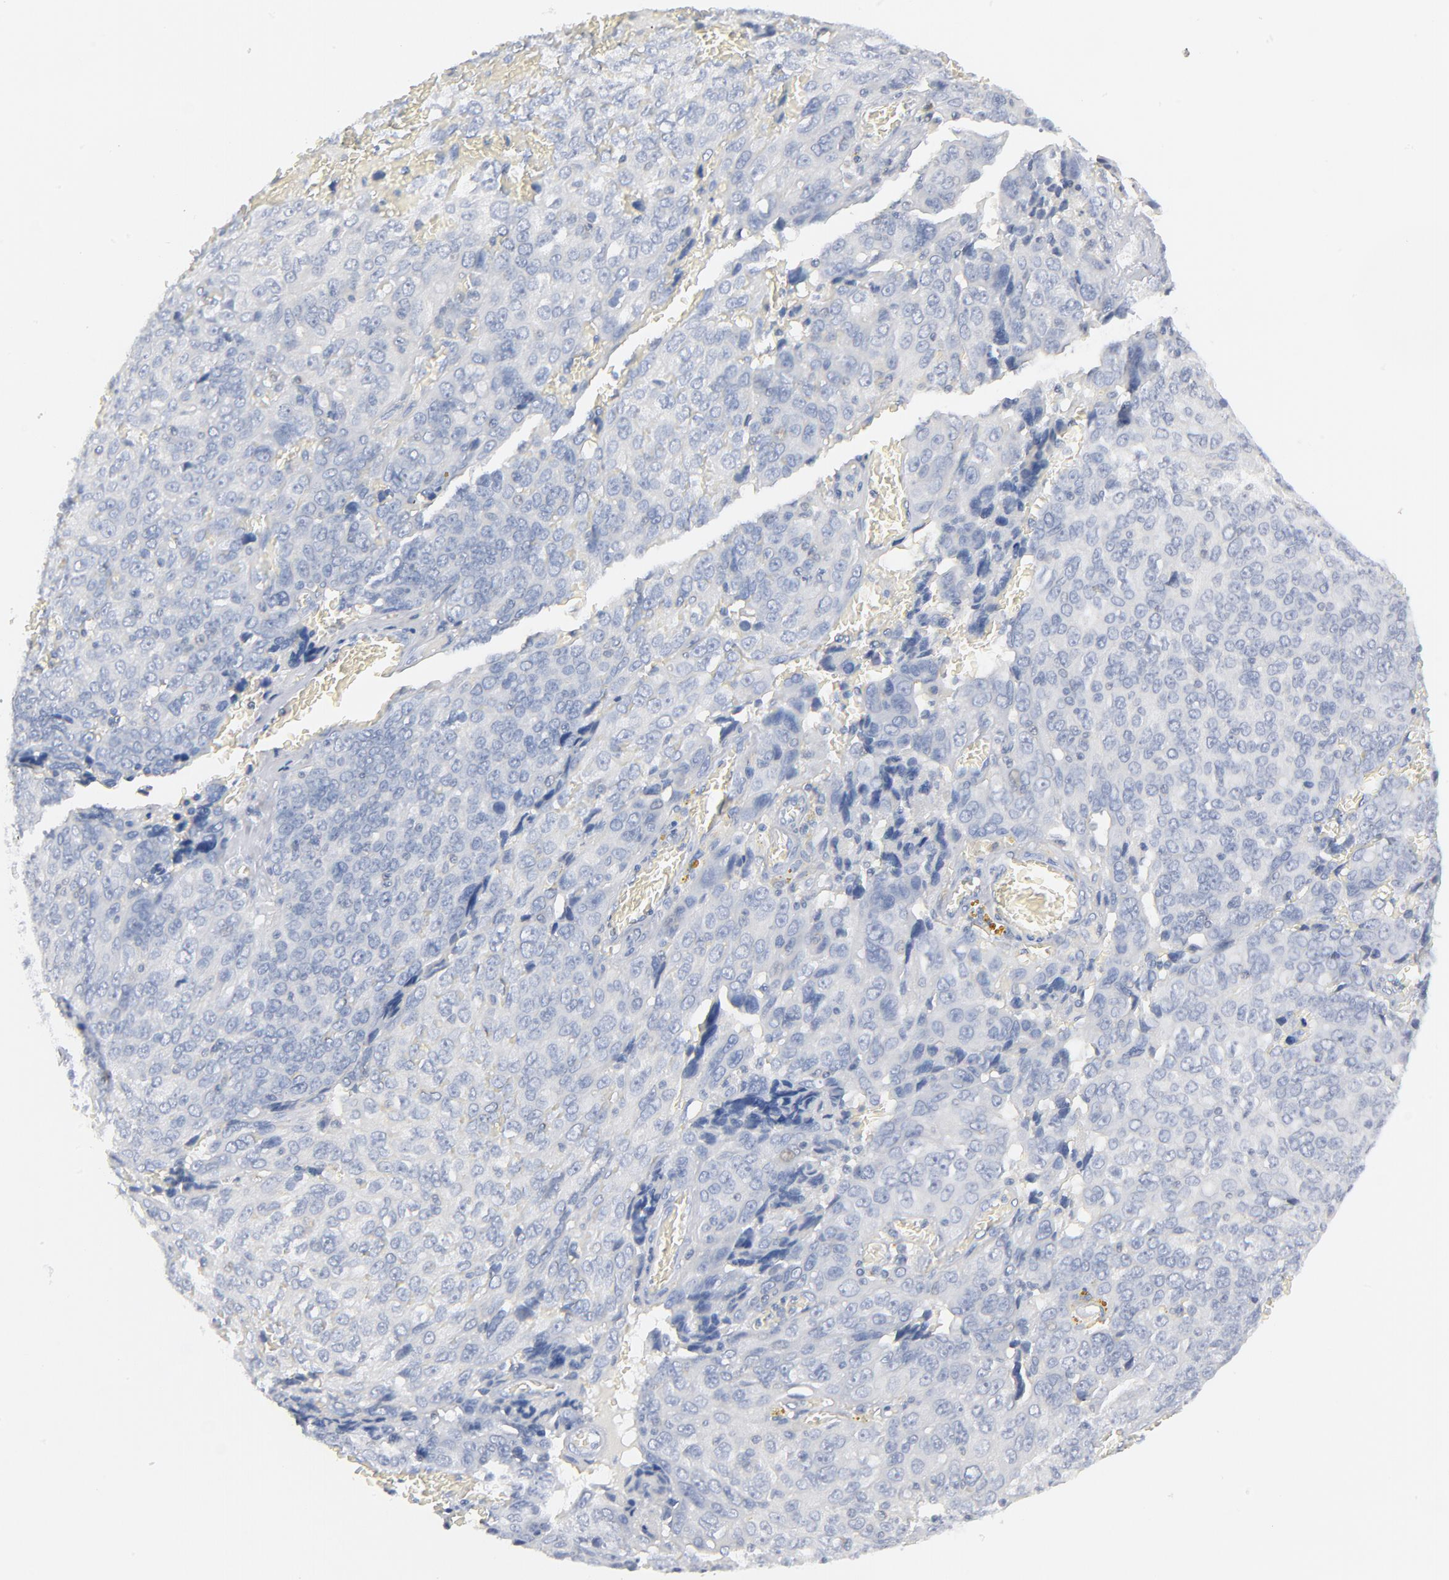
{"staining": {"intensity": "negative", "quantity": "none", "location": "none"}, "tissue": "ovarian cancer", "cell_type": "Tumor cells", "image_type": "cancer", "snomed": [{"axis": "morphology", "description": "Carcinoma, endometroid"}, {"axis": "topography", "description": "Ovary"}], "caption": "The immunohistochemistry micrograph has no significant expression in tumor cells of ovarian endometroid carcinoma tissue.", "gene": "PTK2B", "patient": {"sex": "female", "age": 75}}